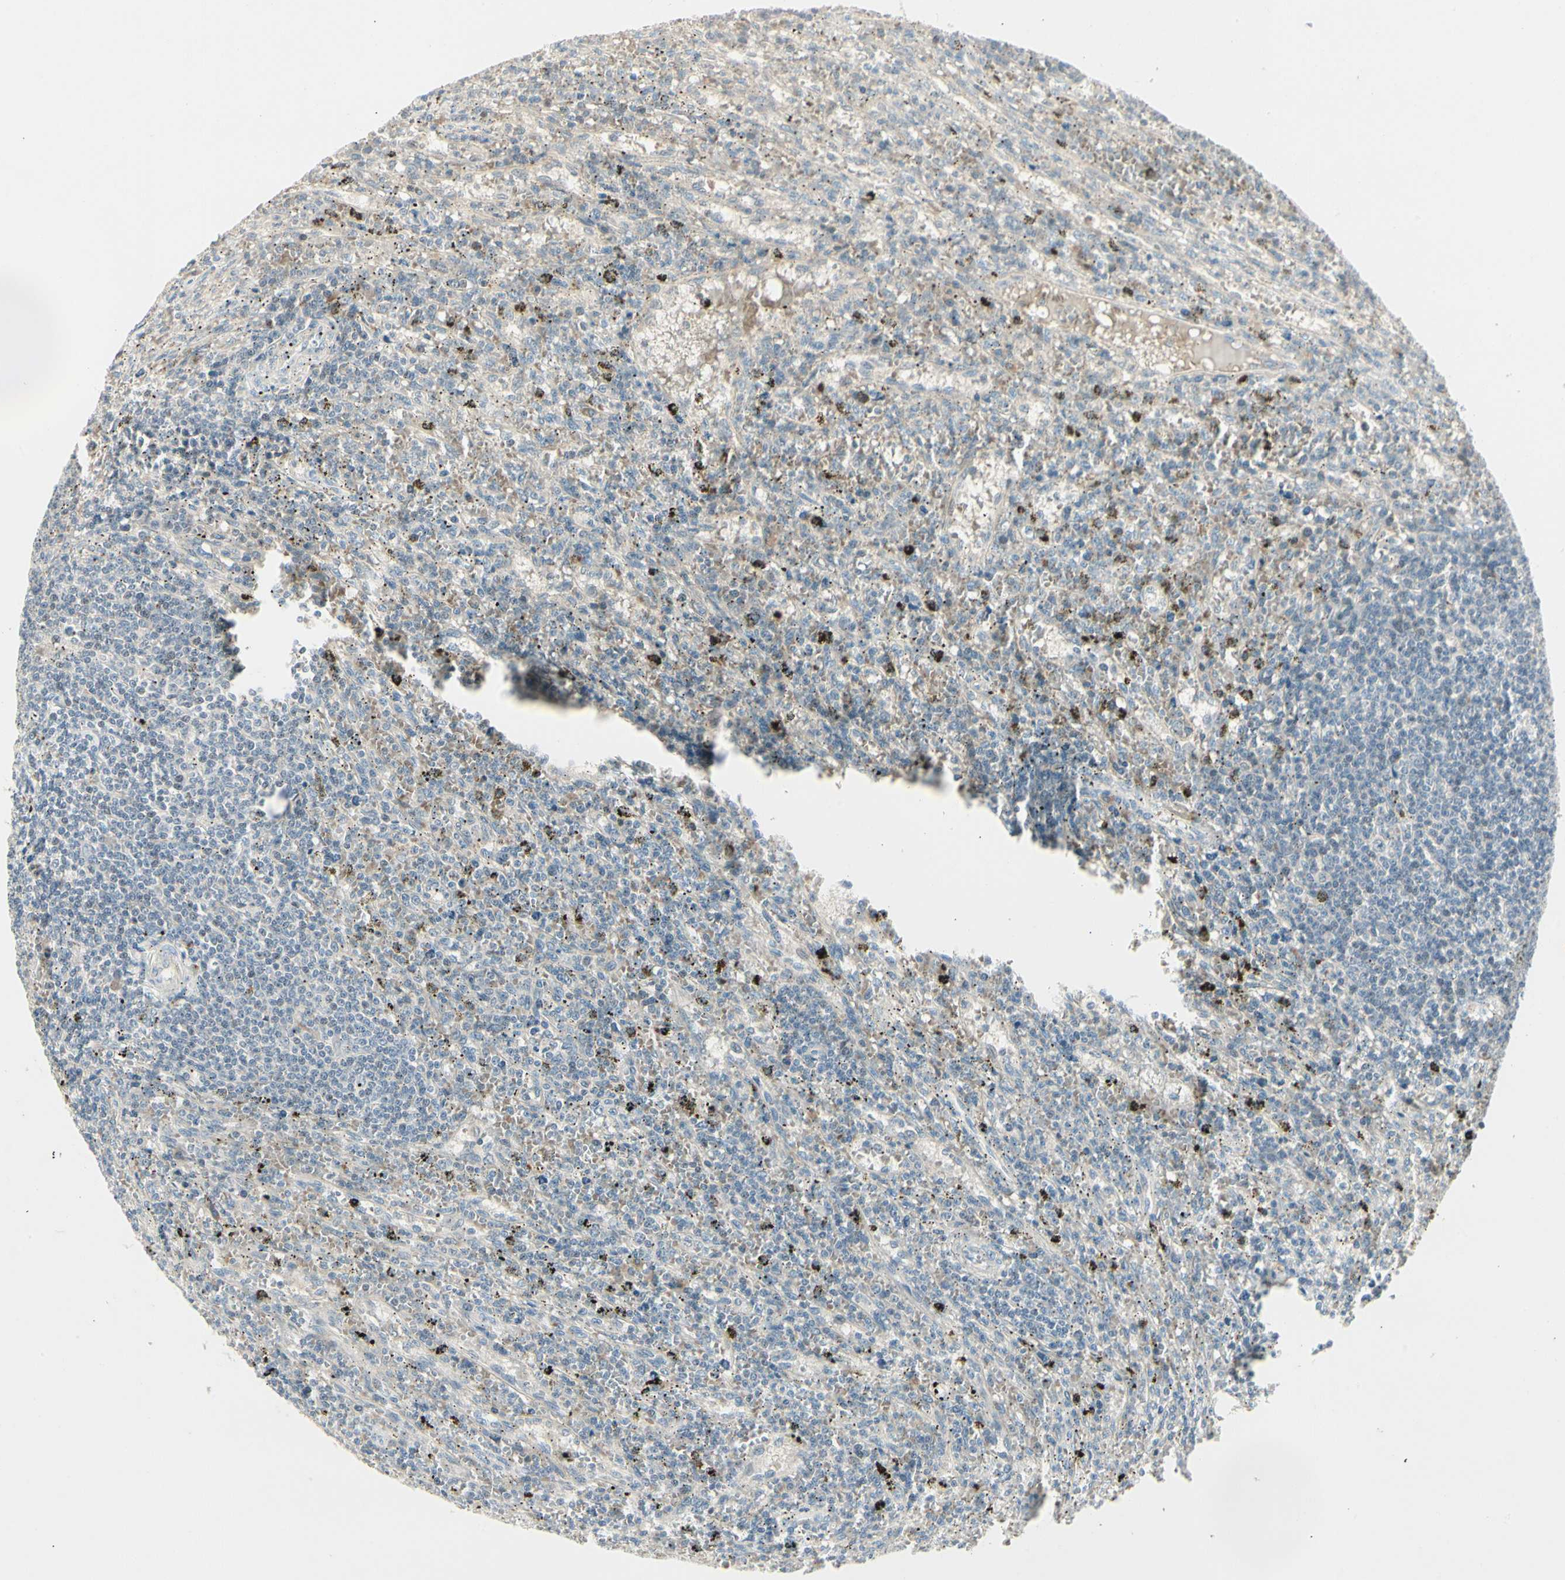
{"staining": {"intensity": "negative", "quantity": "none", "location": "none"}, "tissue": "lymphoma", "cell_type": "Tumor cells", "image_type": "cancer", "snomed": [{"axis": "morphology", "description": "Malignant lymphoma, non-Hodgkin's type, Low grade"}, {"axis": "topography", "description": "Spleen"}], "caption": "Tumor cells show no significant protein staining in lymphoma.", "gene": "SKIL", "patient": {"sex": "male", "age": 76}}